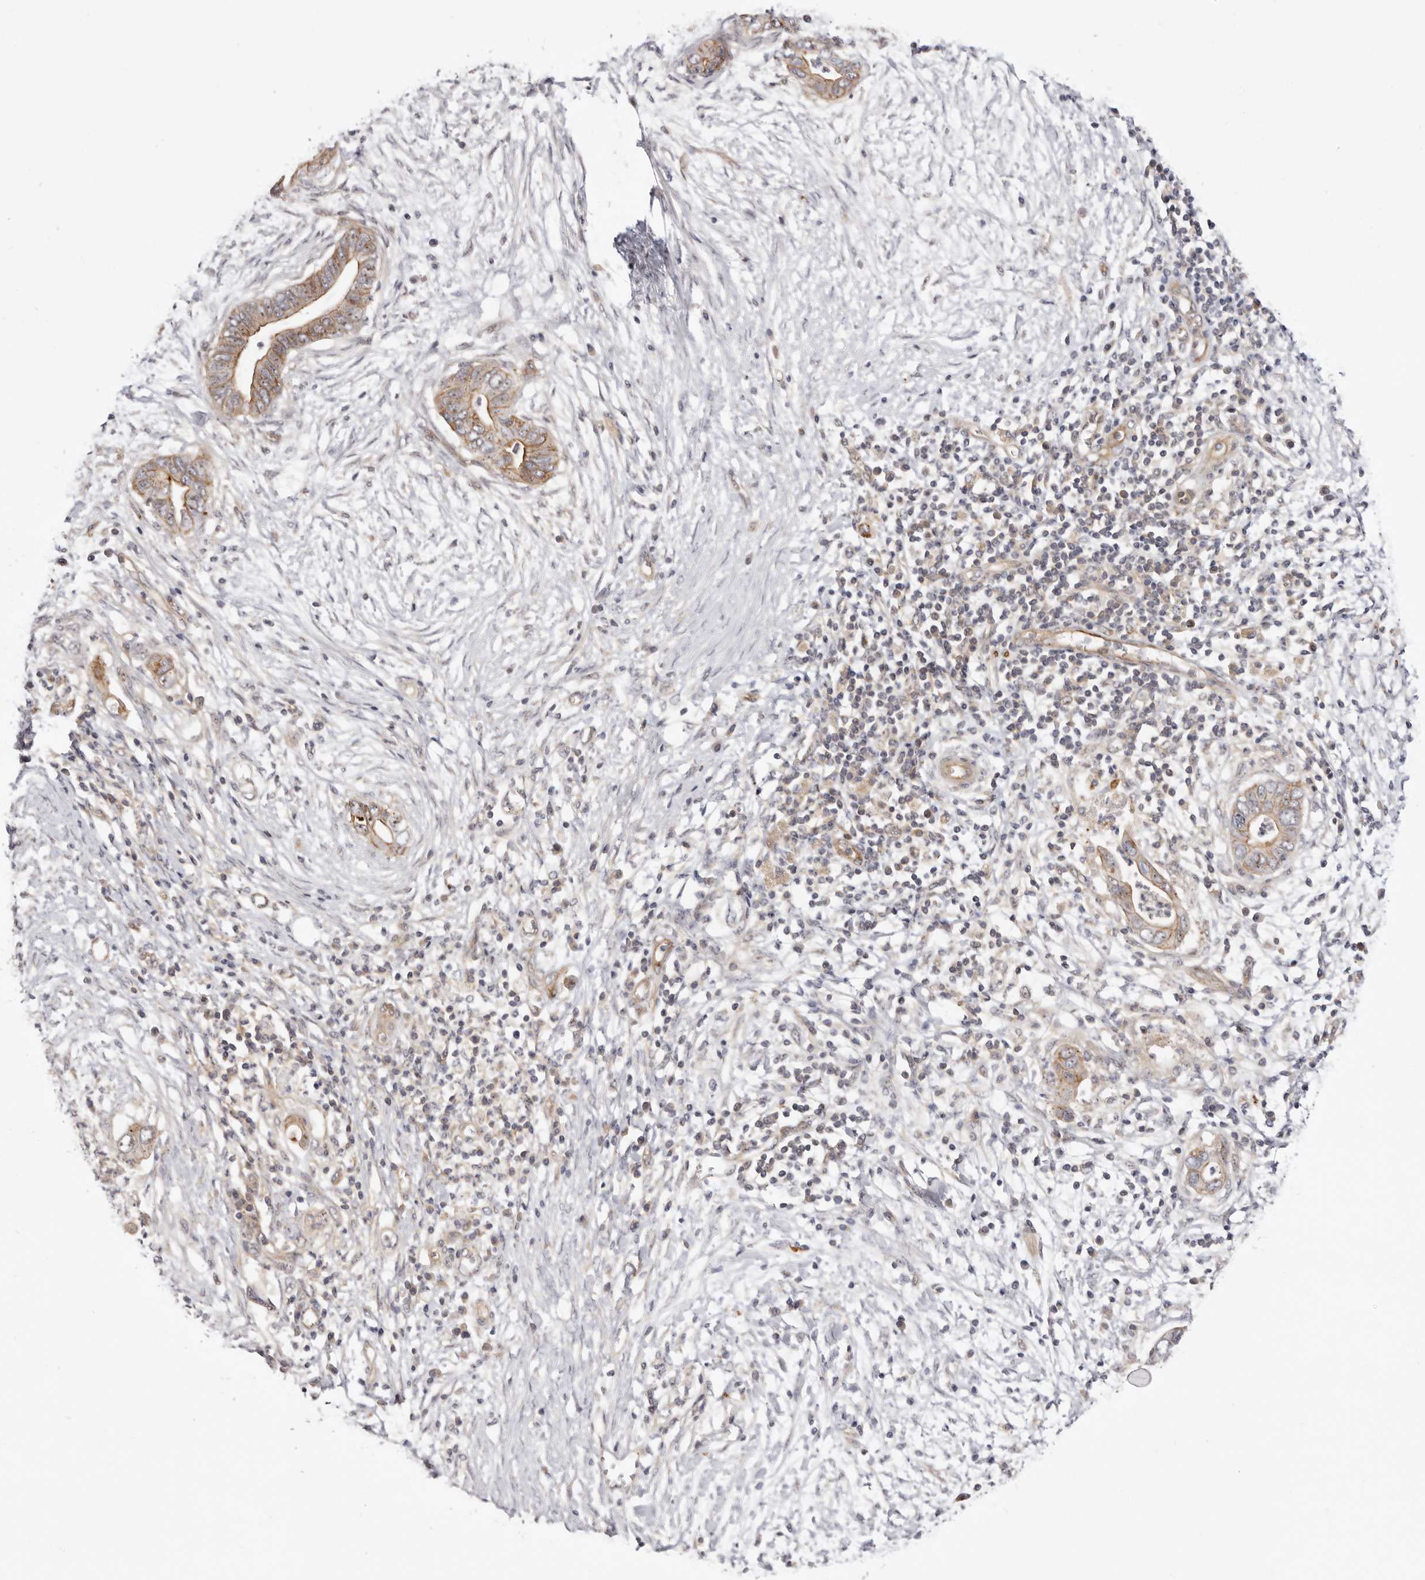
{"staining": {"intensity": "moderate", "quantity": ">75%", "location": "cytoplasmic/membranous,nuclear"}, "tissue": "pancreatic cancer", "cell_type": "Tumor cells", "image_type": "cancer", "snomed": [{"axis": "morphology", "description": "Adenocarcinoma, NOS"}, {"axis": "topography", "description": "Pancreas"}], "caption": "The immunohistochemical stain labels moderate cytoplasmic/membranous and nuclear expression in tumor cells of adenocarcinoma (pancreatic) tissue. (DAB (3,3'-diaminobenzidine) IHC, brown staining for protein, blue staining for nuclei).", "gene": "PANK4", "patient": {"sex": "male", "age": 75}}